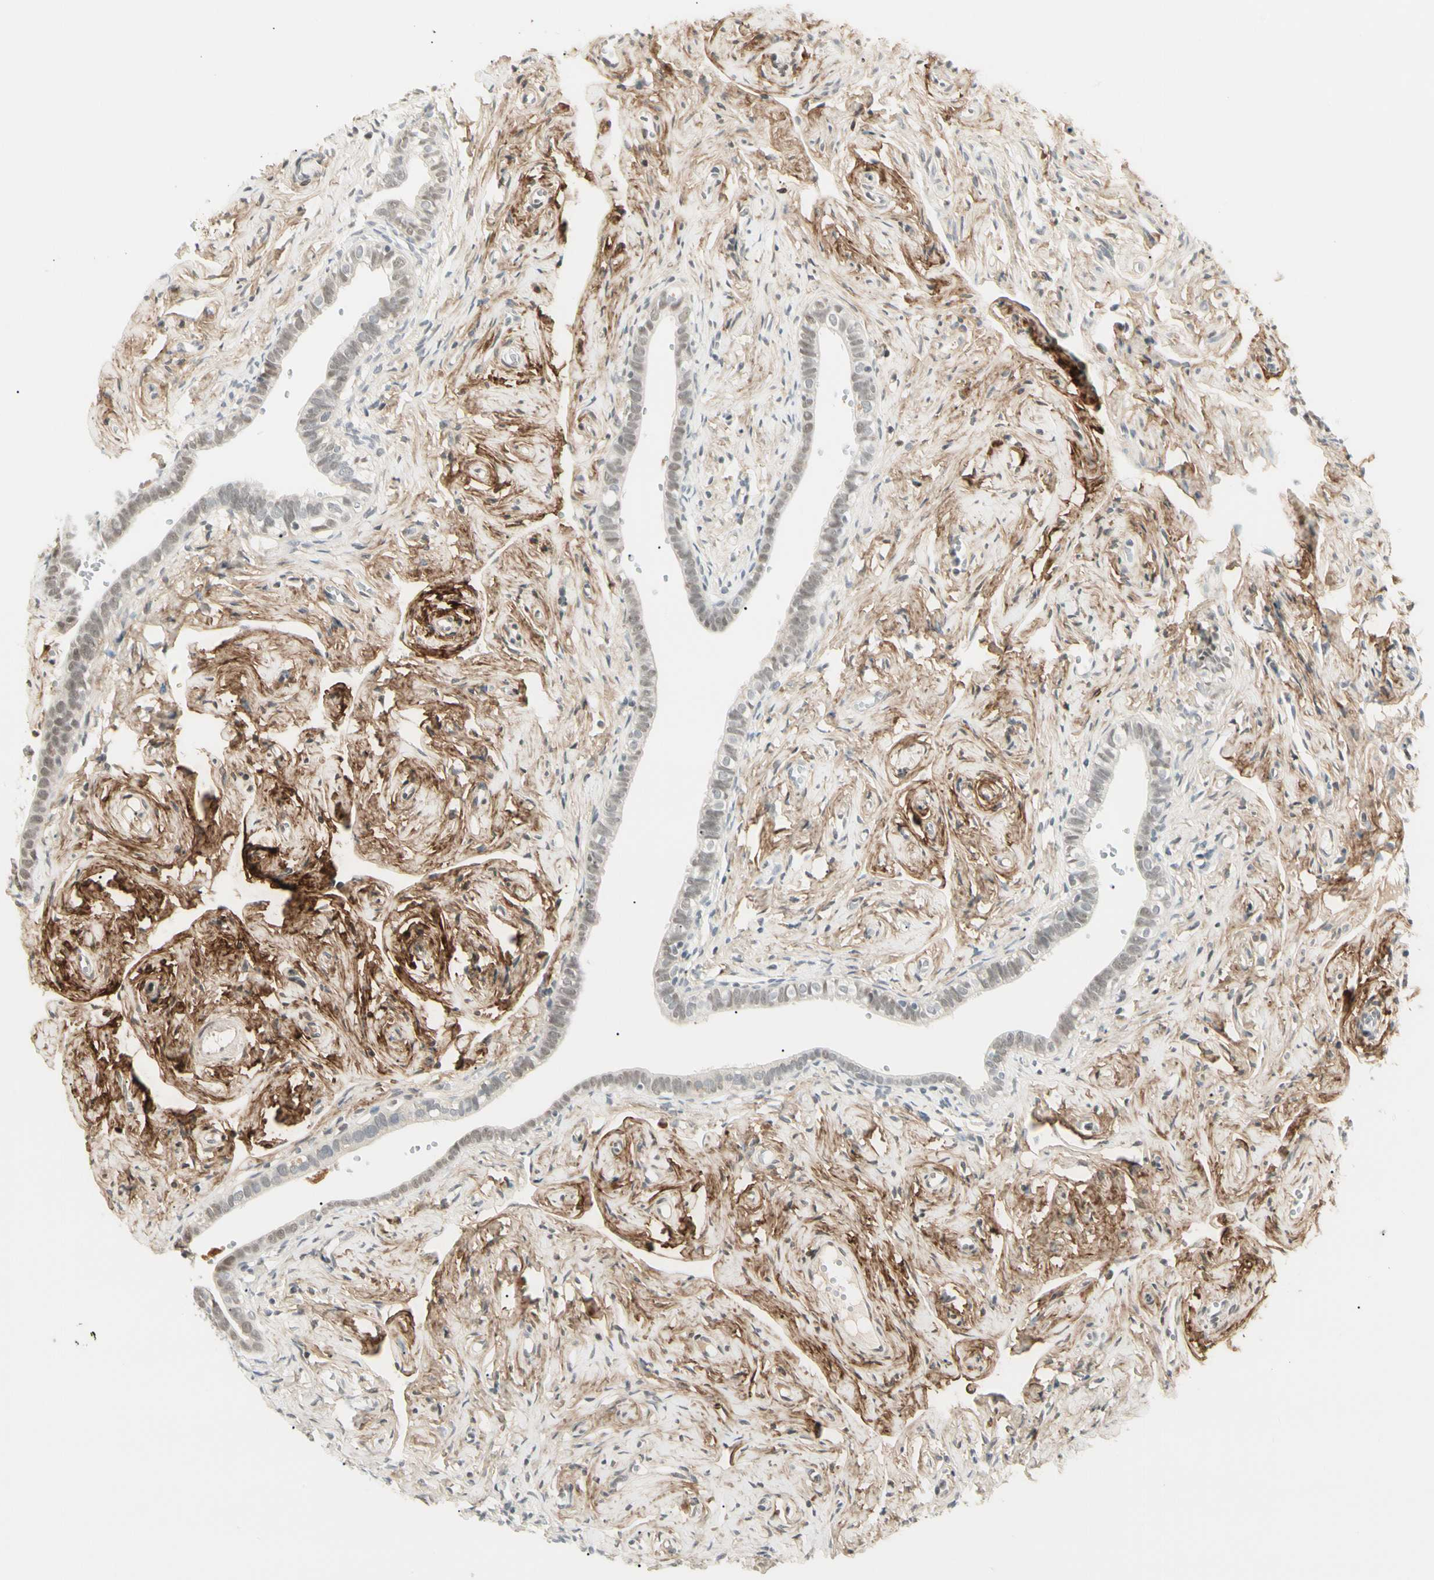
{"staining": {"intensity": "negative", "quantity": "none", "location": "none"}, "tissue": "fallopian tube", "cell_type": "Glandular cells", "image_type": "normal", "snomed": [{"axis": "morphology", "description": "Normal tissue, NOS"}, {"axis": "topography", "description": "Fallopian tube"}], "caption": "This is an IHC histopathology image of normal human fallopian tube. There is no positivity in glandular cells.", "gene": "ASPN", "patient": {"sex": "female", "age": 71}}